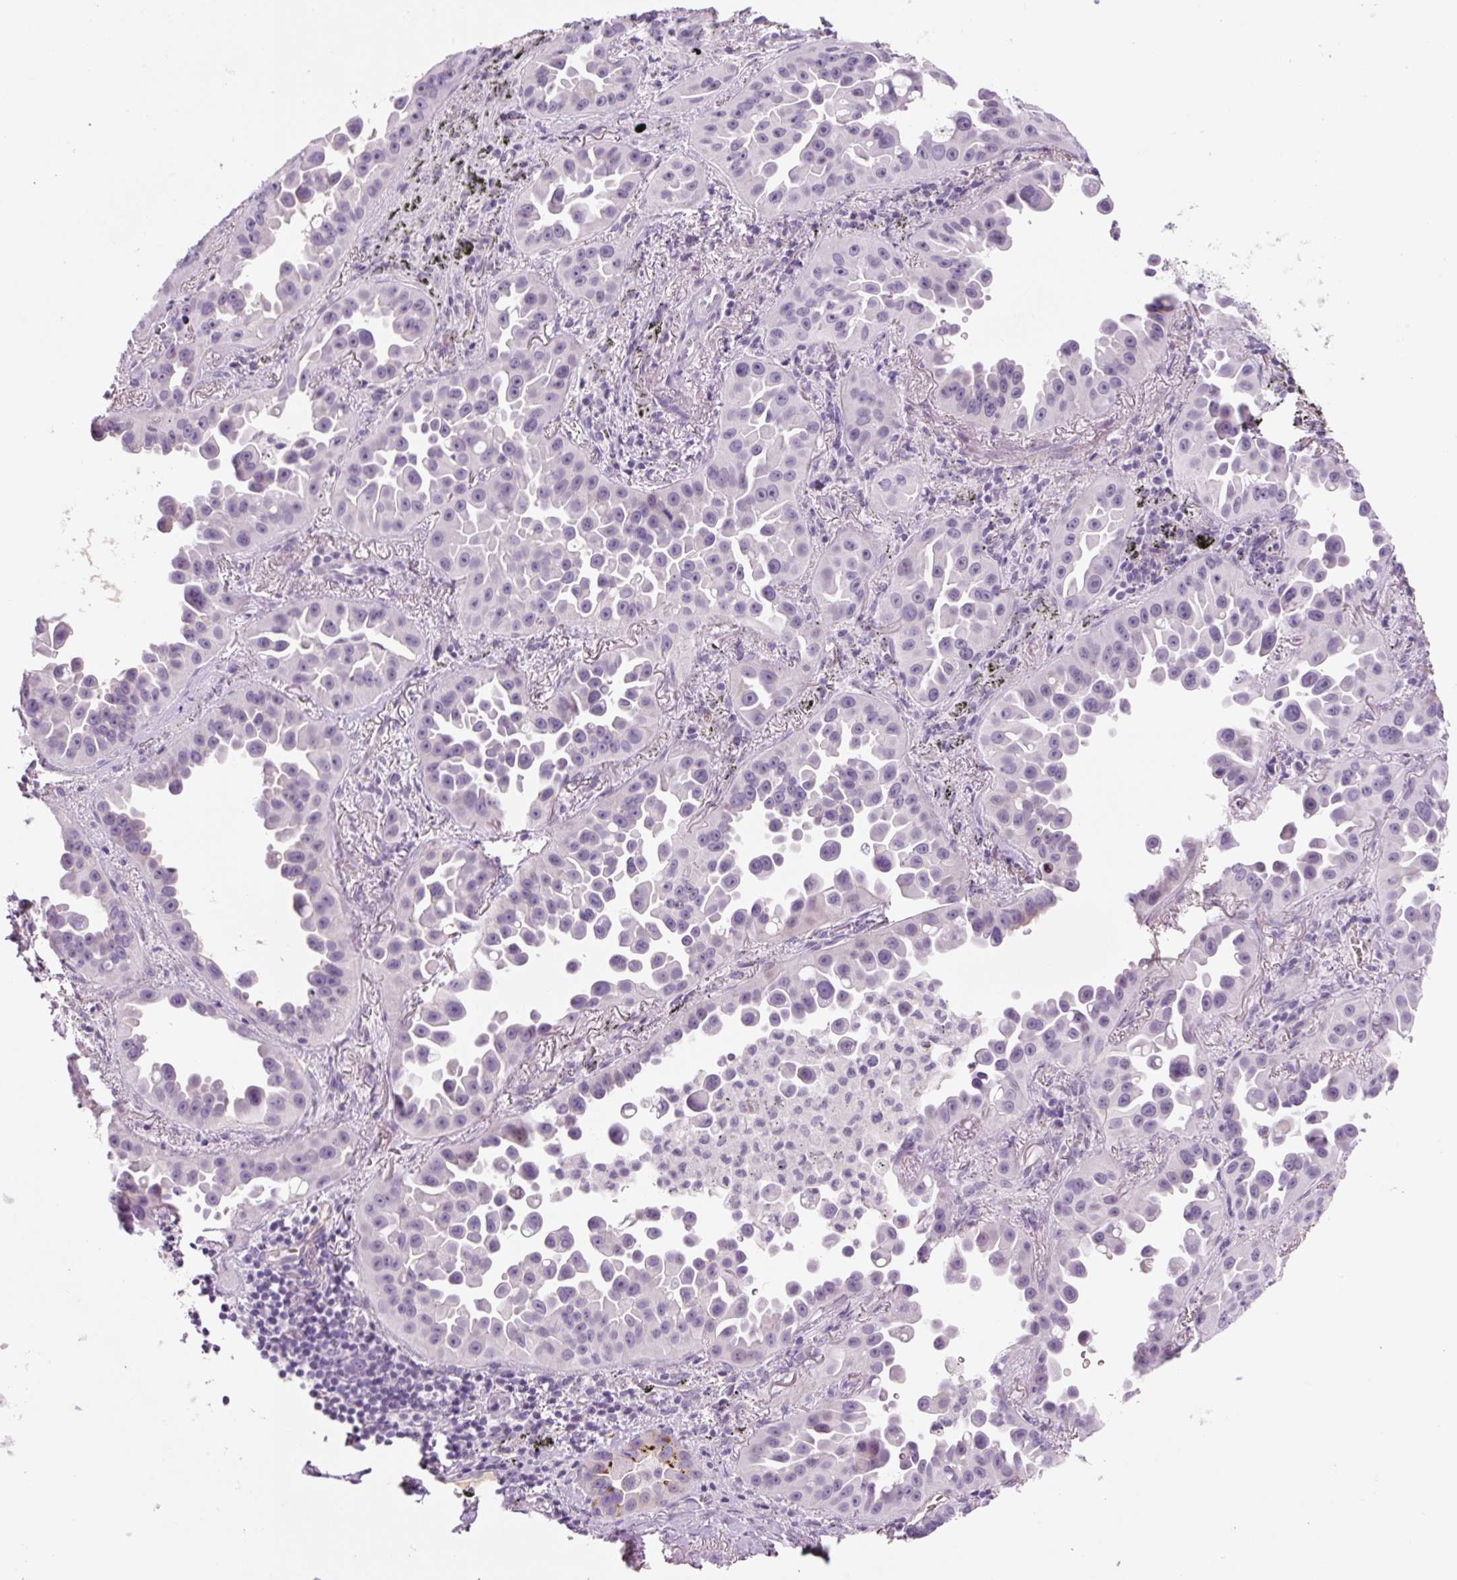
{"staining": {"intensity": "negative", "quantity": "none", "location": "none"}, "tissue": "lung cancer", "cell_type": "Tumor cells", "image_type": "cancer", "snomed": [{"axis": "morphology", "description": "Adenocarcinoma, NOS"}, {"axis": "topography", "description": "Lung"}], "caption": "Tumor cells are negative for protein expression in human adenocarcinoma (lung).", "gene": "PRM1", "patient": {"sex": "male", "age": 68}}